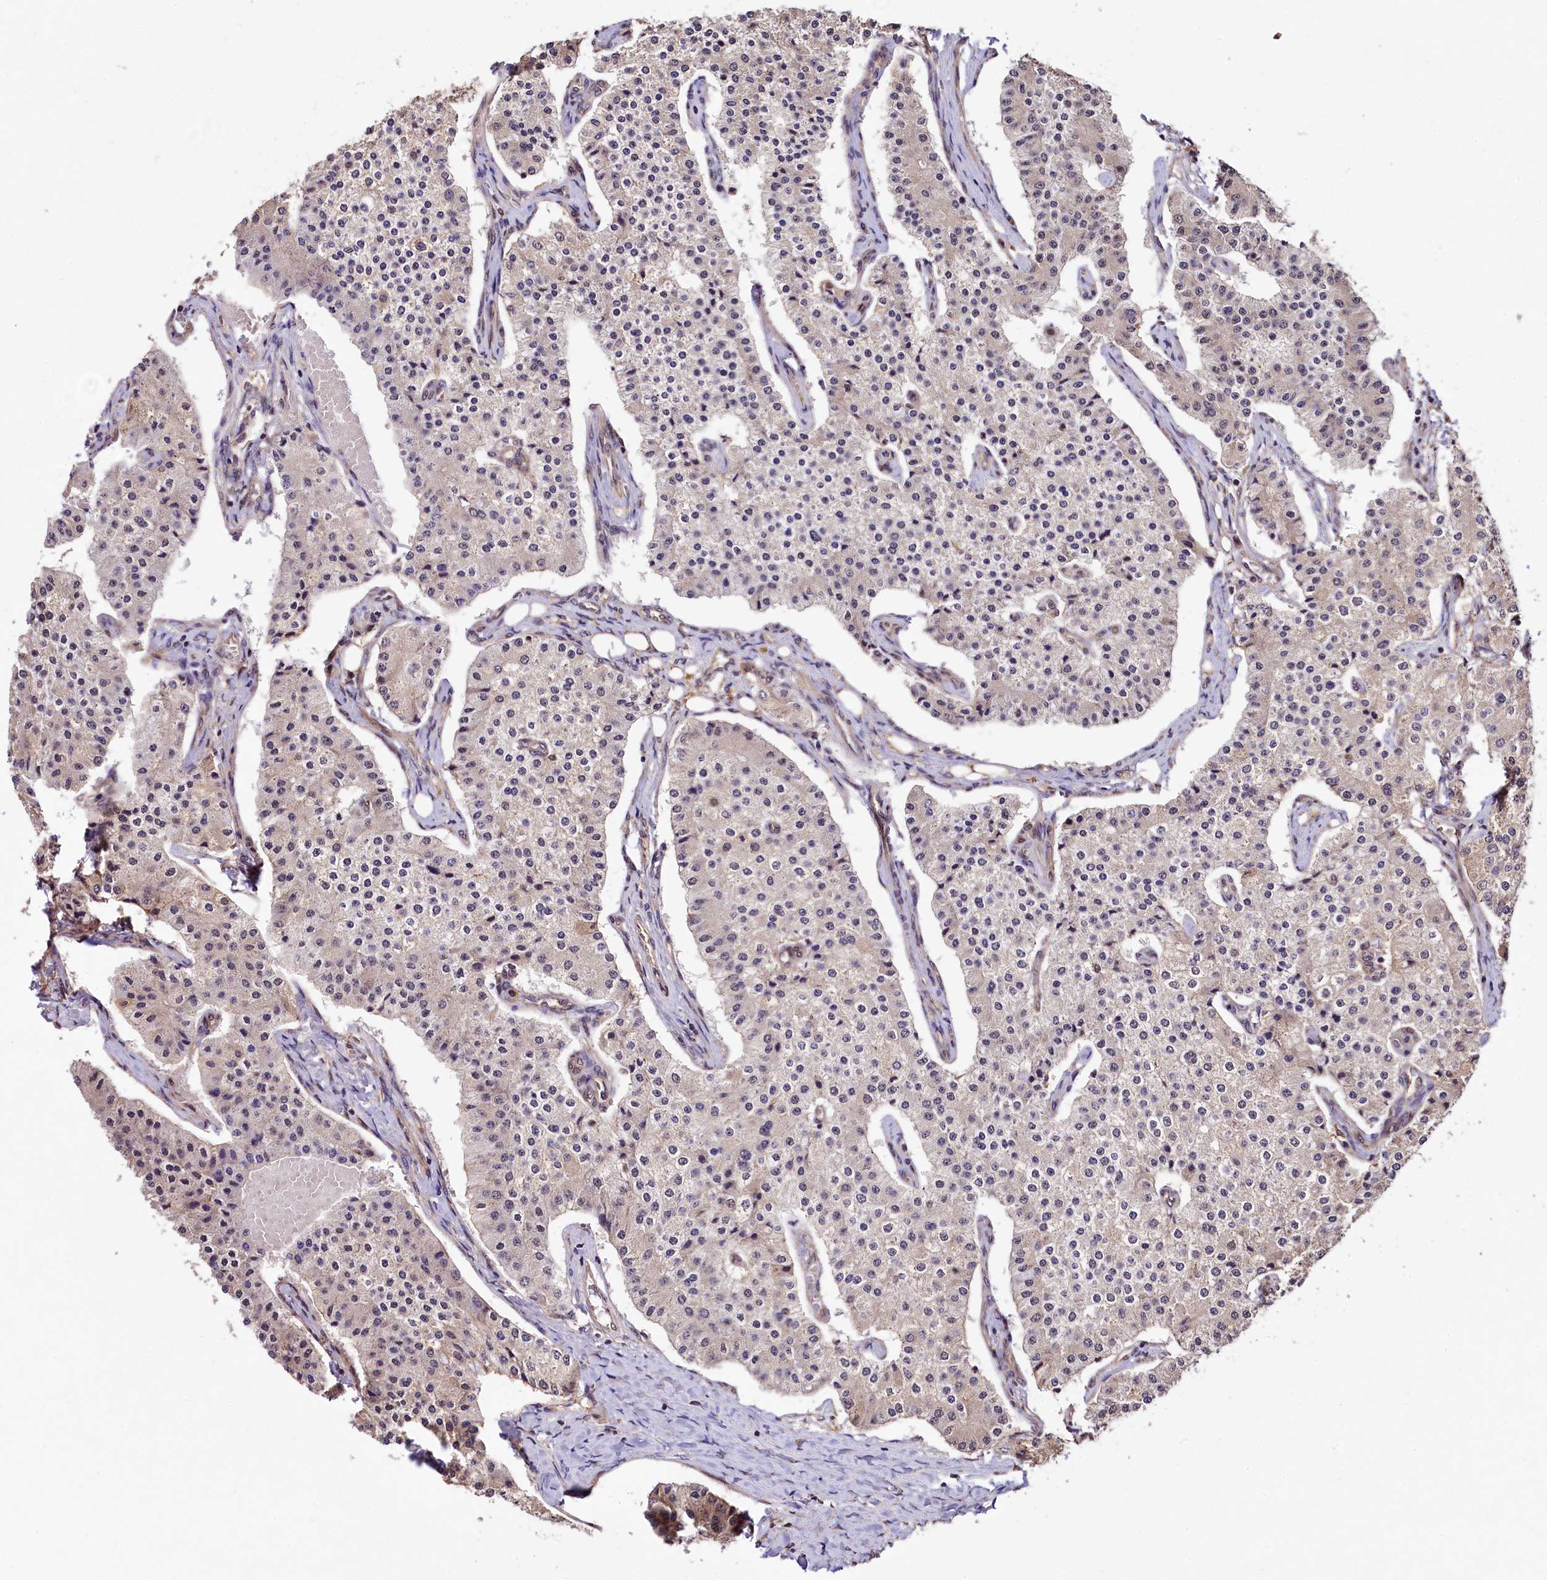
{"staining": {"intensity": "moderate", "quantity": "<25%", "location": "cytoplasmic/membranous"}, "tissue": "carcinoid", "cell_type": "Tumor cells", "image_type": "cancer", "snomed": [{"axis": "morphology", "description": "Carcinoid, malignant, NOS"}, {"axis": "topography", "description": "Colon"}], "caption": "A low amount of moderate cytoplasmic/membranous staining is identified in approximately <25% of tumor cells in carcinoid (malignant) tissue.", "gene": "VPS35", "patient": {"sex": "female", "age": 52}}